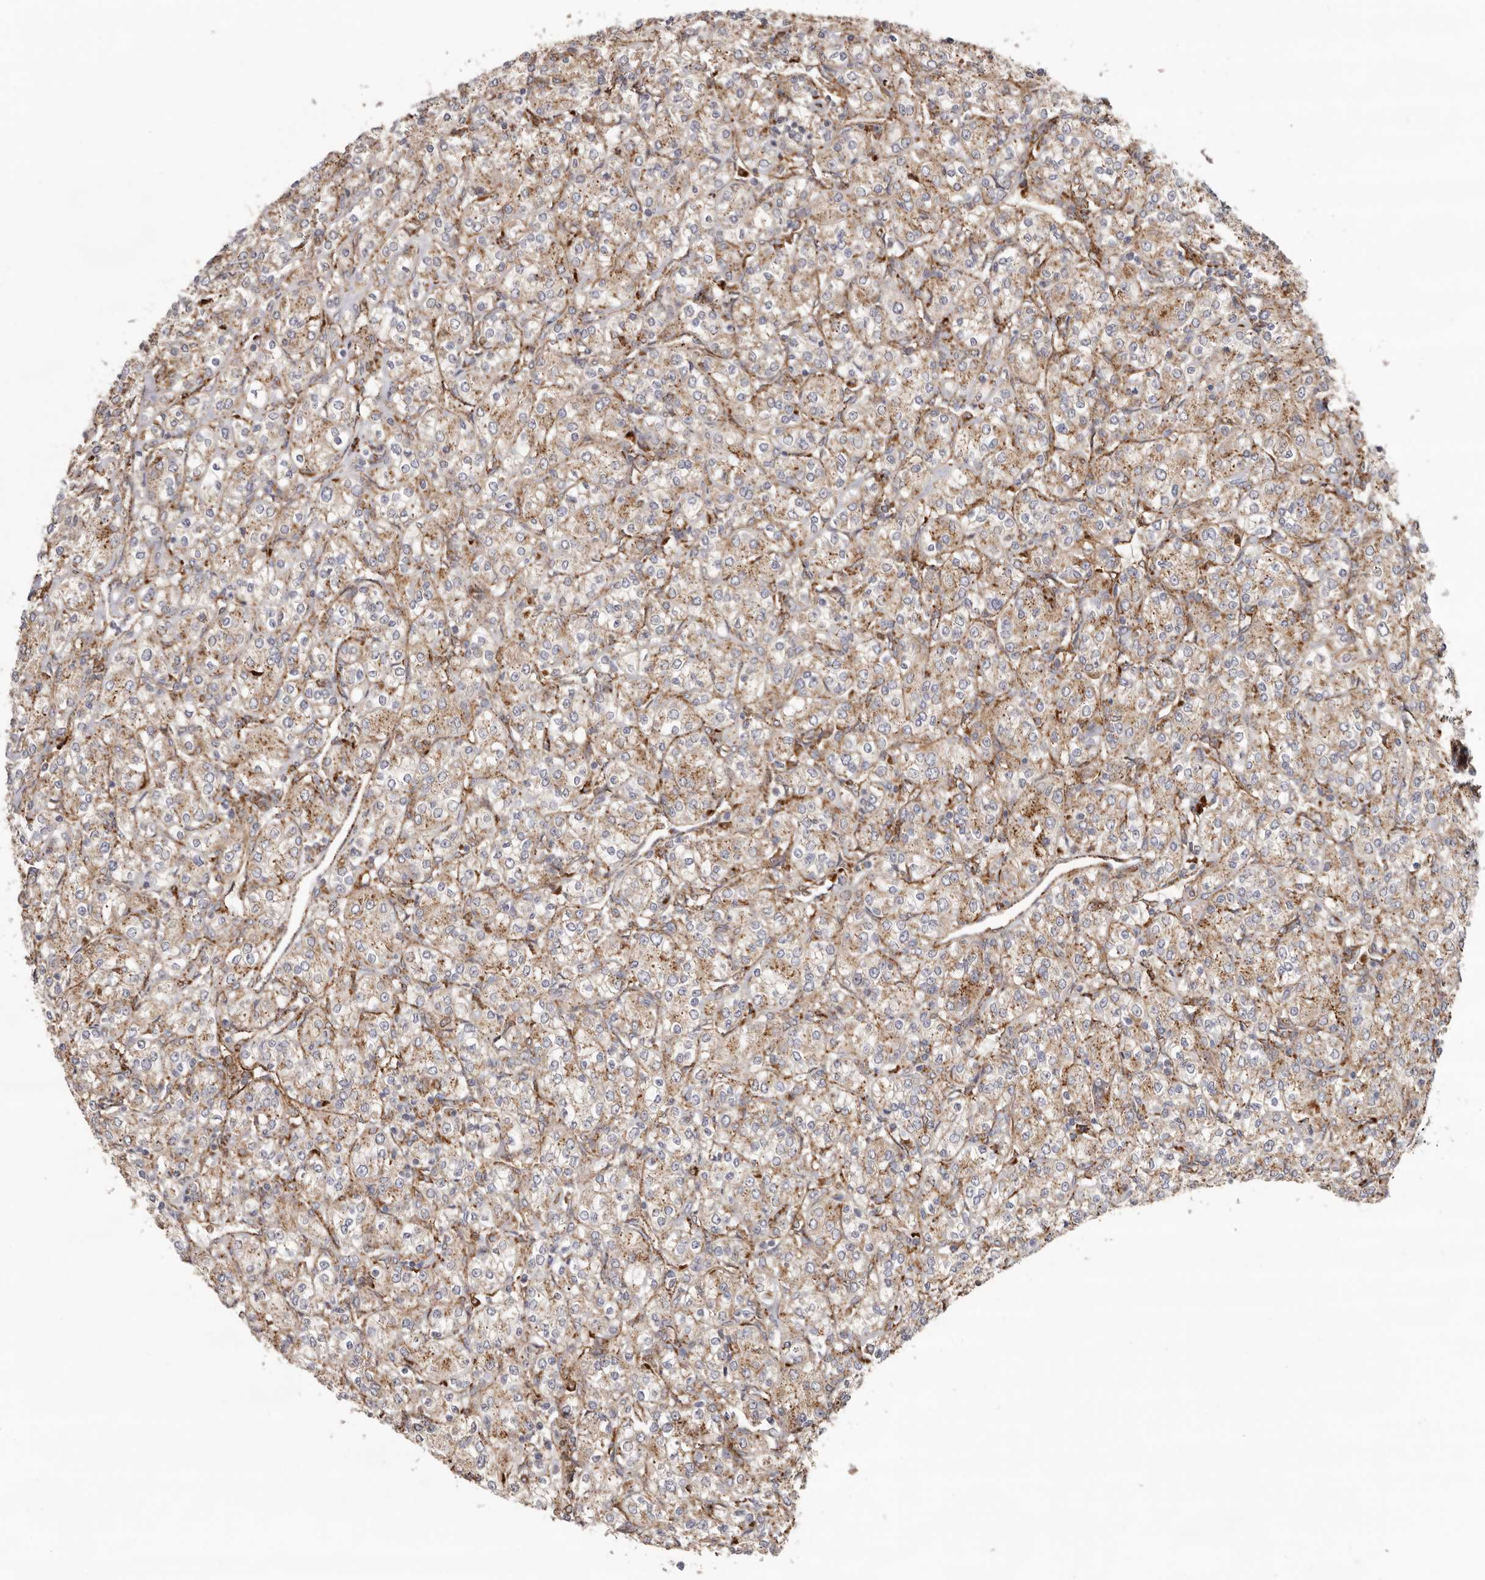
{"staining": {"intensity": "weak", "quantity": ">75%", "location": "cytoplasmic/membranous"}, "tissue": "renal cancer", "cell_type": "Tumor cells", "image_type": "cancer", "snomed": [{"axis": "morphology", "description": "Adenocarcinoma, NOS"}, {"axis": "topography", "description": "Kidney"}], "caption": "IHC of renal cancer (adenocarcinoma) shows low levels of weak cytoplasmic/membranous expression in approximately >75% of tumor cells.", "gene": "GRN", "patient": {"sex": "male", "age": 77}}